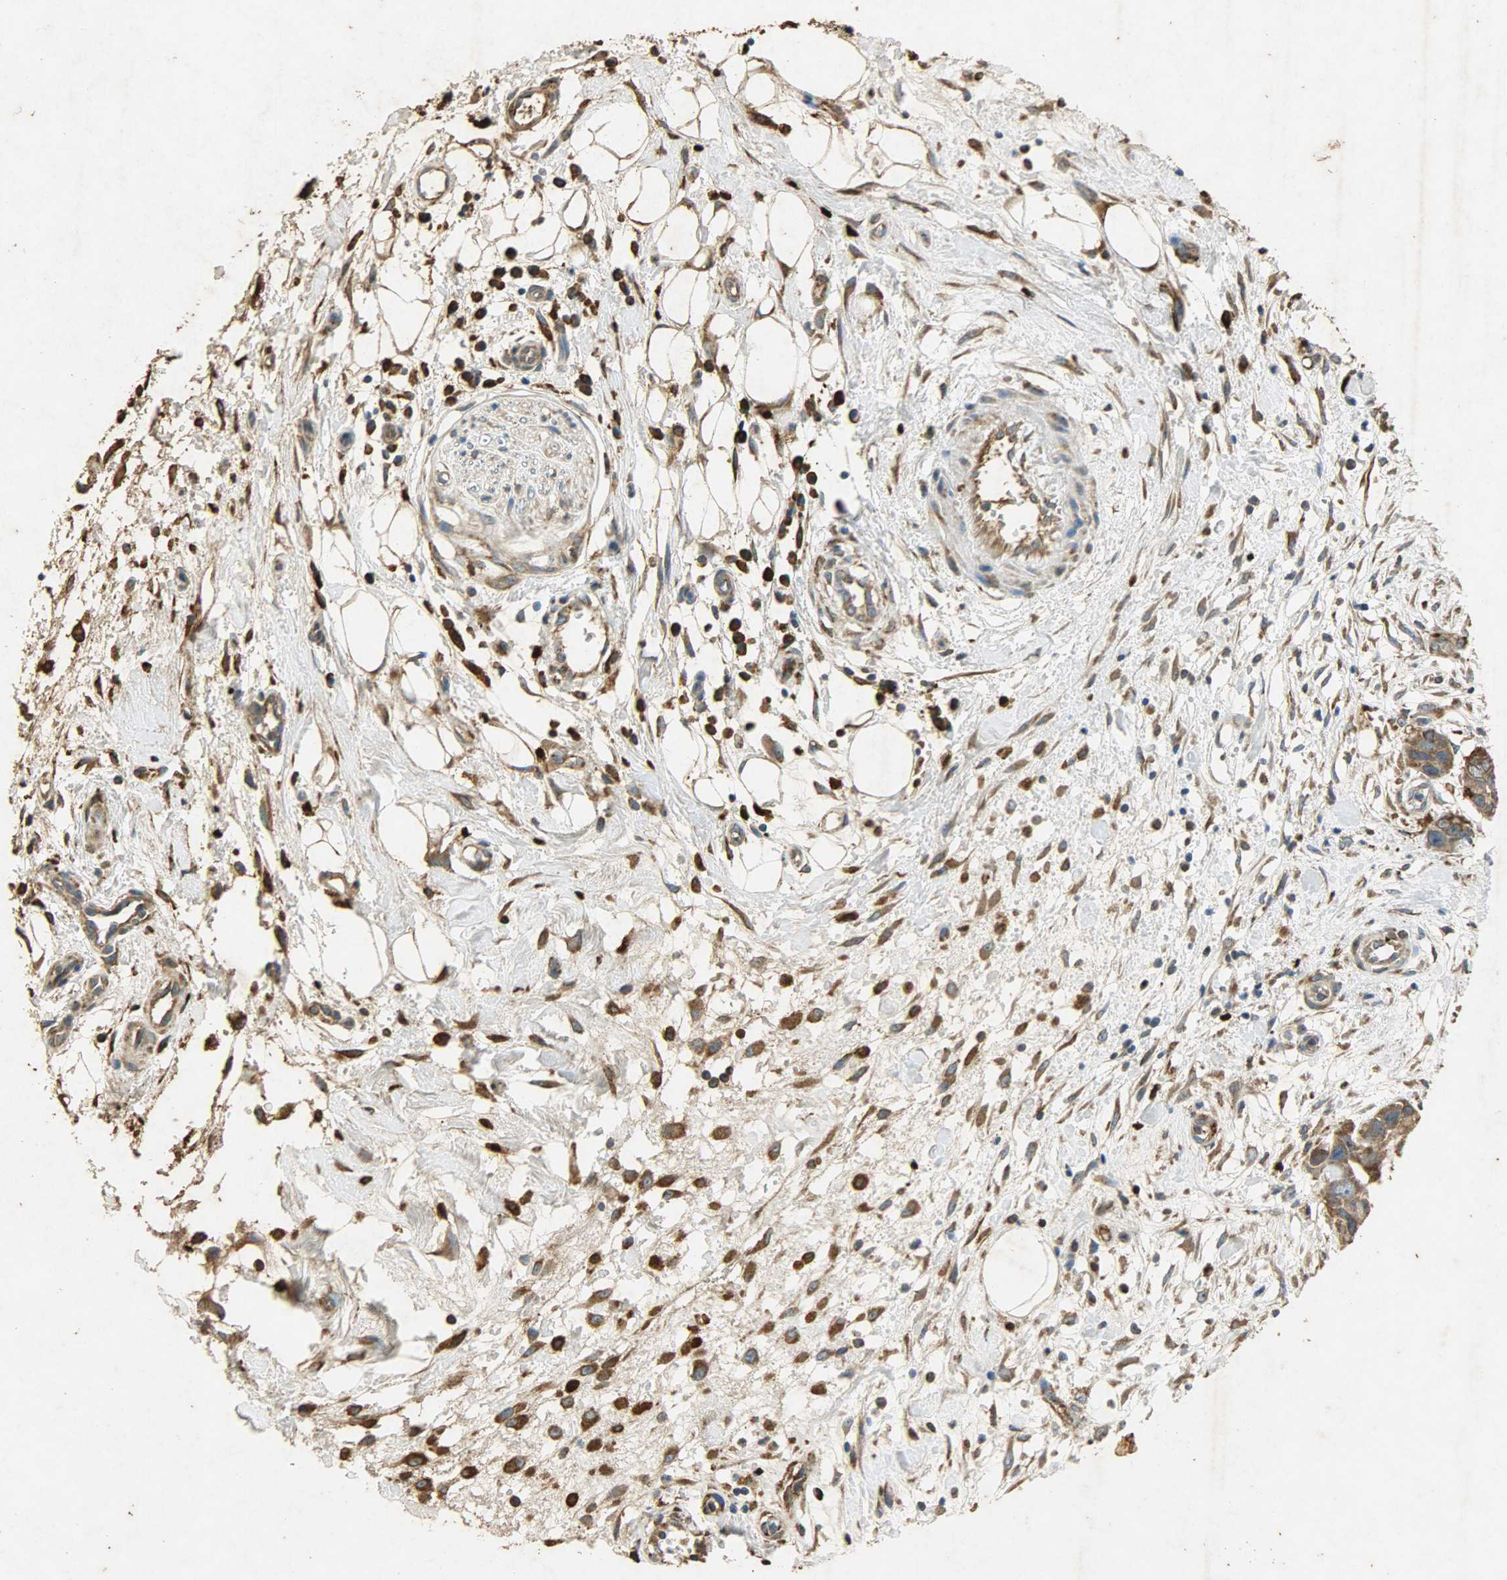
{"staining": {"intensity": "moderate", "quantity": ">75%", "location": "cytoplasmic/membranous"}, "tissue": "pancreatic cancer", "cell_type": "Tumor cells", "image_type": "cancer", "snomed": [{"axis": "morphology", "description": "Adenocarcinoma, NOS"}, {"axis": "topography", "description": "Pancreas"}], "caption": "Moderate cytoplasmic/membranous protein expression is appreciated in approximately >75% of tumor cells in pancreatic adenocarcinoma. The staining is performed using DAB (3,3'-diaminobenzidine) brown chromogen to label protein expression. The nuclei are counter-stained blue using hematoxylin.", "gene": "HSPA5", "patient": {"sex": "female", "age": 60}}